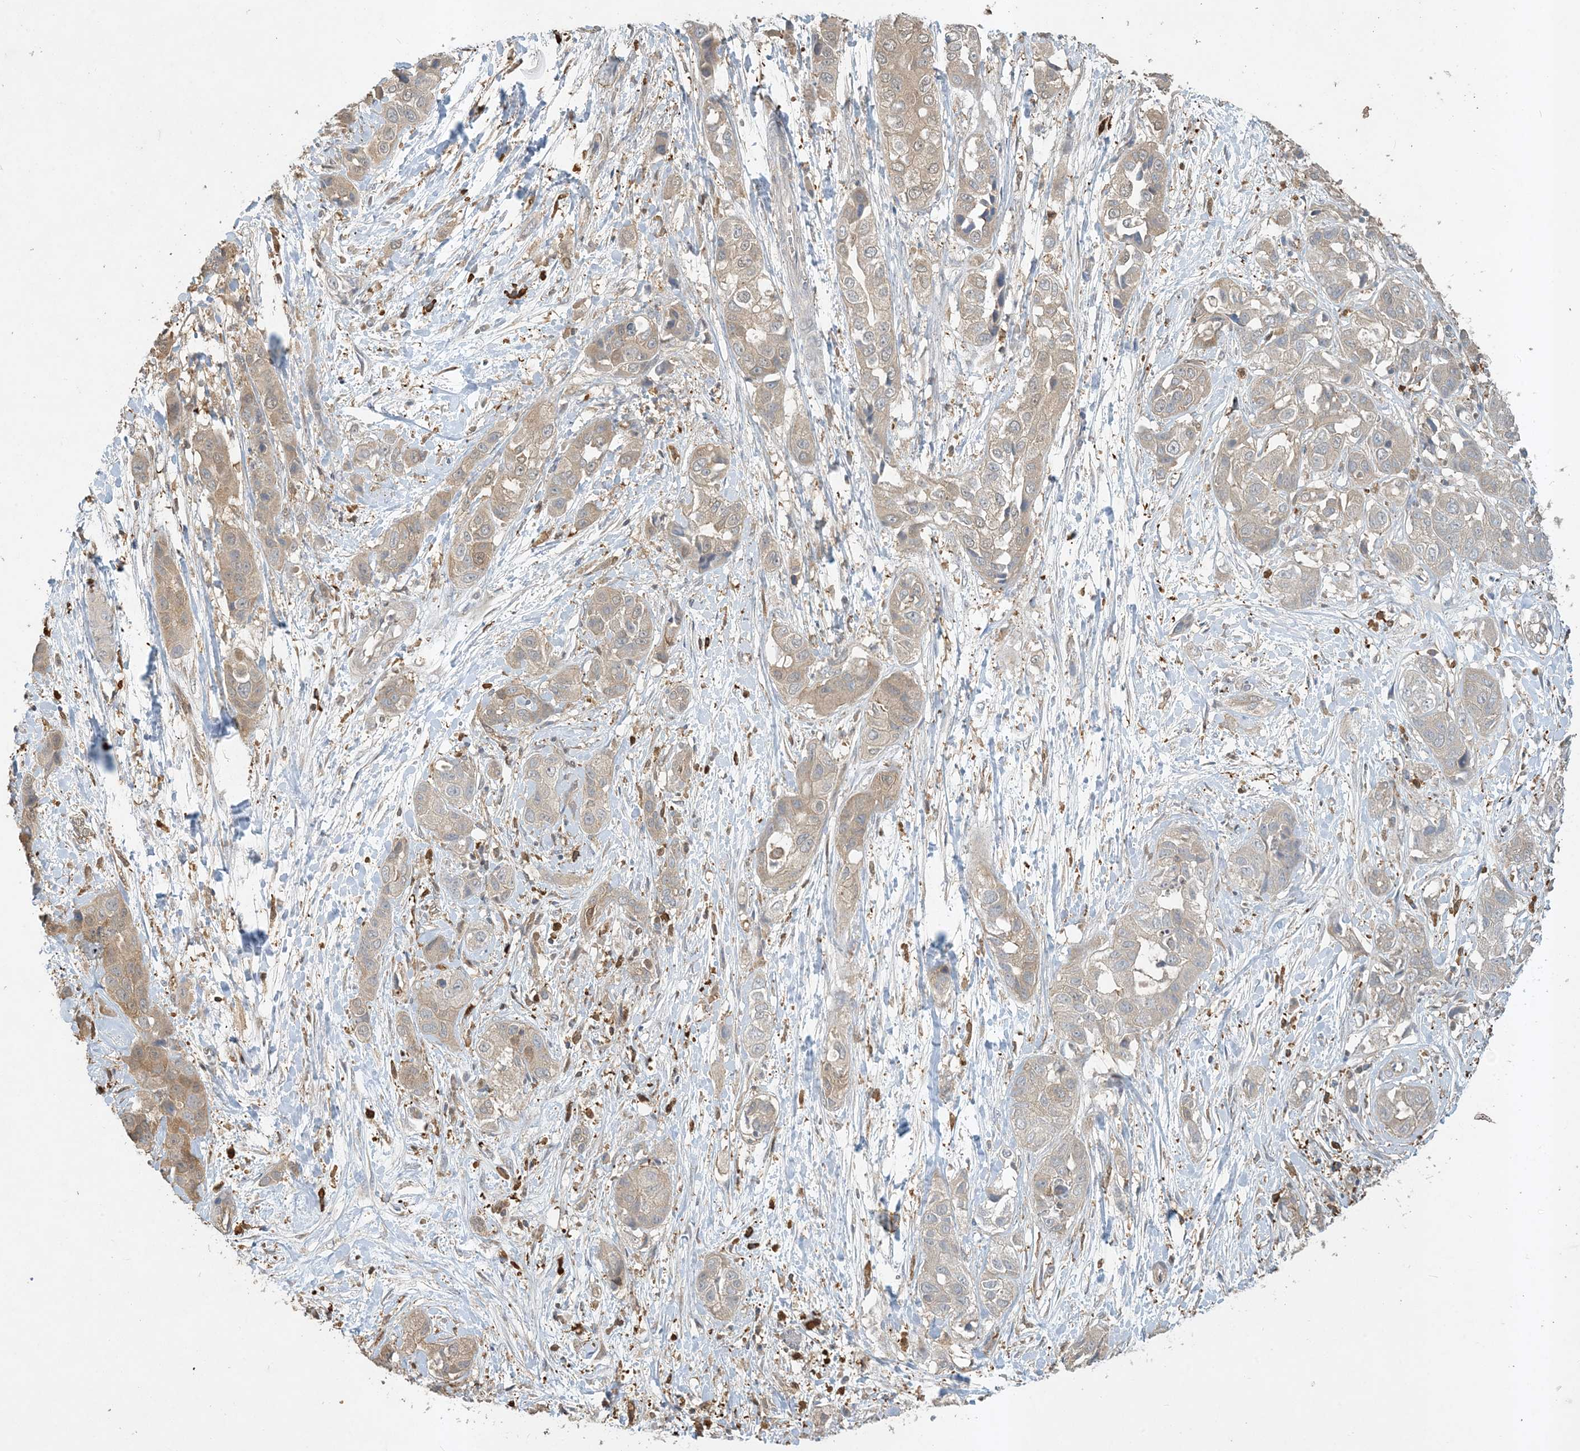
{"staining": {"intensity": "weak", "quantity": "25%-75%", "location": "cytoplasmic/membranous"}, "tissue": "liver cancer", "cell_type": "Tumor cells", "image_type": "cancer", "snomed": [{"axis": "morphology", "description": "Cholangiocarcinoma"}, {"axis": "topography", "description": "Liver"}], "caption": "Human liver cancer (cholangiocarcinoma) stained with a protein marker demonstrates weak staining in tumor cells.", "gene": "TMSB4X", "patient": {"sex": "female", "age": 52}}